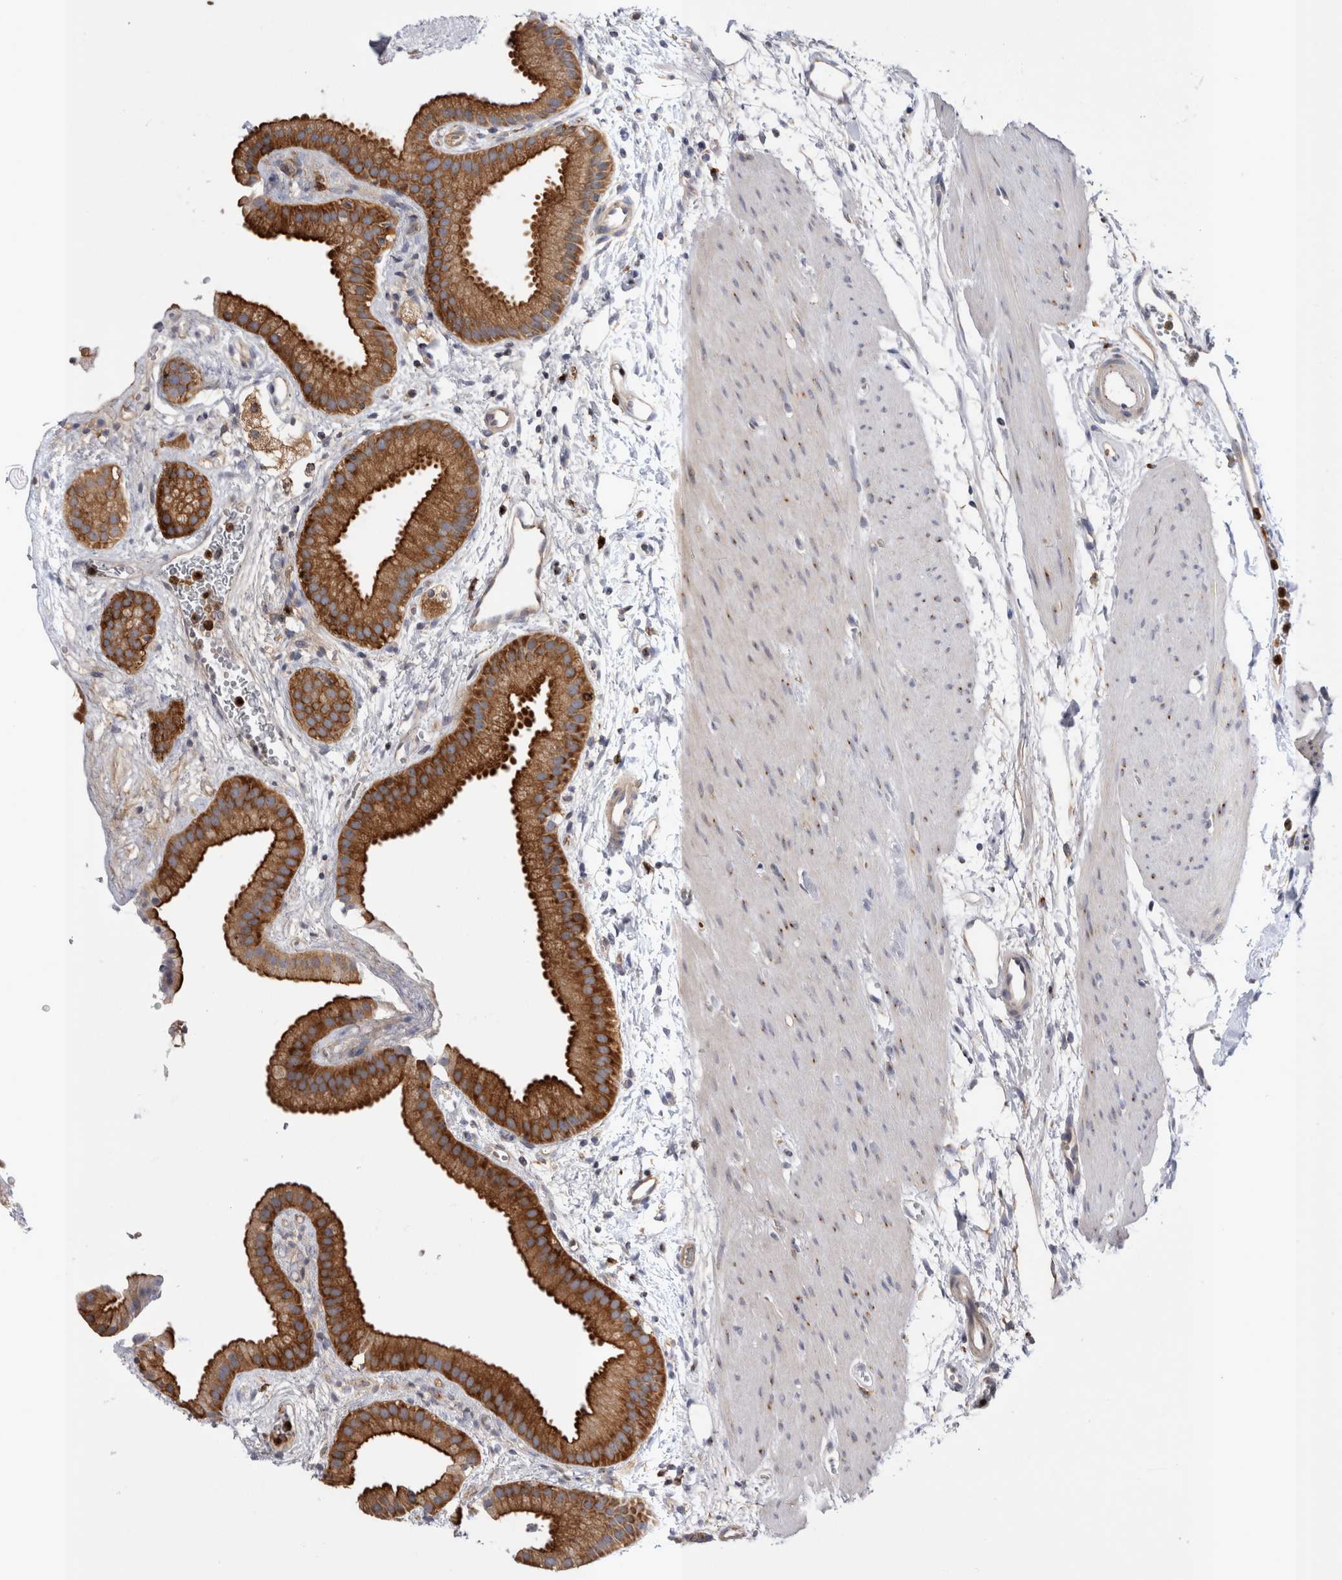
{"staining": {"intensity": "strong", "quantity": ">75%", "location": "cytoplasmic/membranous"}, "tissue": "gallbladder", "cell_type": "Glandular cells", "image_type": "normal", "snomed": [{"axis": "morphology", "description": "Normal tissue, NOS"}, {"axis": "topography", "description": "Gallbladder"}], "caption": "Protein analysis of unremarkable gallbladder exhibits strong cytoplasmic/membranous staining in approximately >75% of glandular cells.", "gene": "RAB11FIP1", "patient": {"sex": "female", "age": 64}}